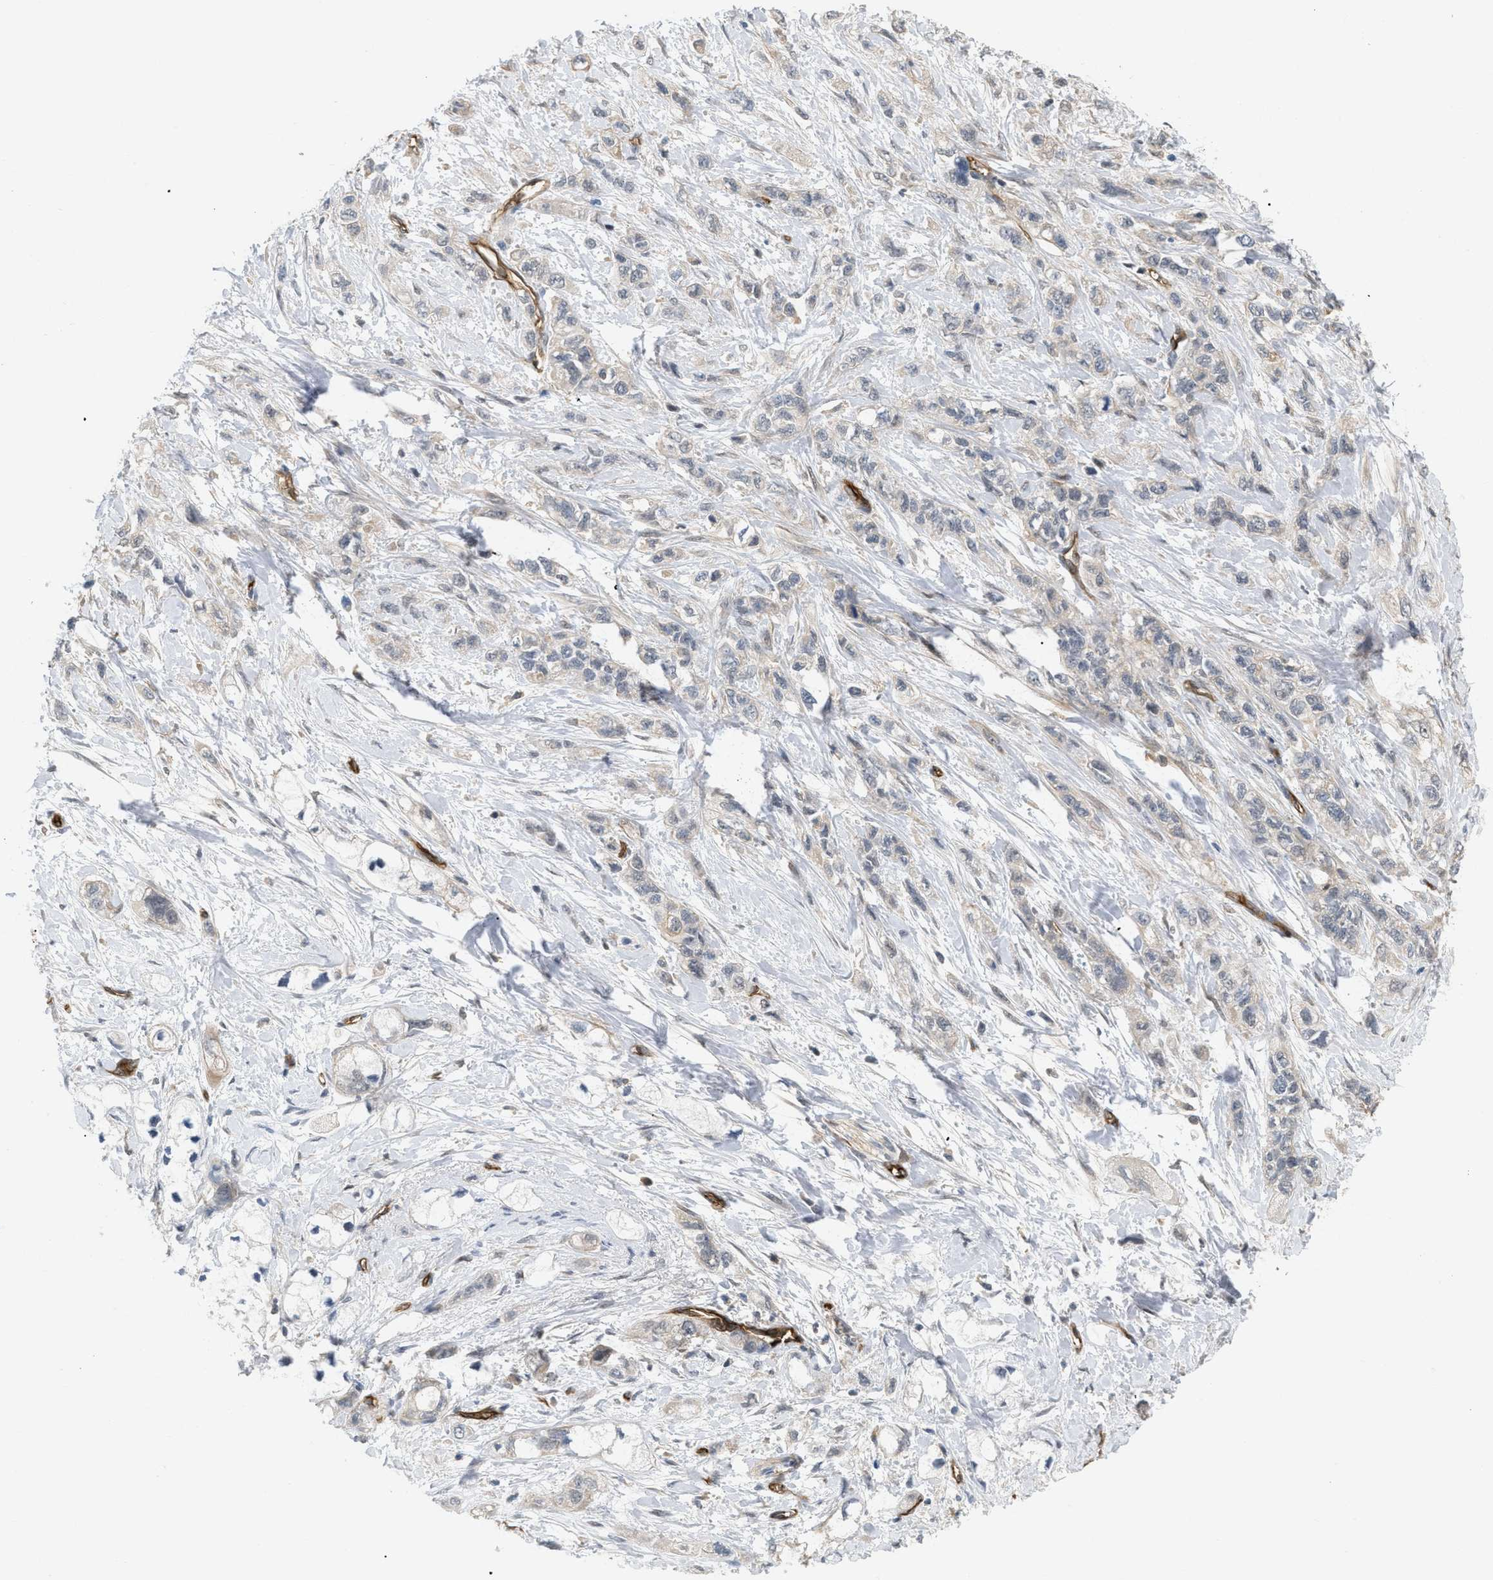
{"staining": {"intensity": "weak", "quantity": "<25%", "location": "cytoplasmic/membranous"}, "tissue": "pancreatic cancer", "cell_type": "Tumor cells", "image_type": "cancer", "snomed": [{"axis": "morphology", "description": "Adenocarcinoma, NOS"}, {"axis": "topography", "description": "Pancreas"}], "caption": "Tumor cells are negative for brown protein staining in pancreatic cancer (adenocarcinoma).", "gene": "PALMD", "patient": {"sex": "male", "age": 74}}